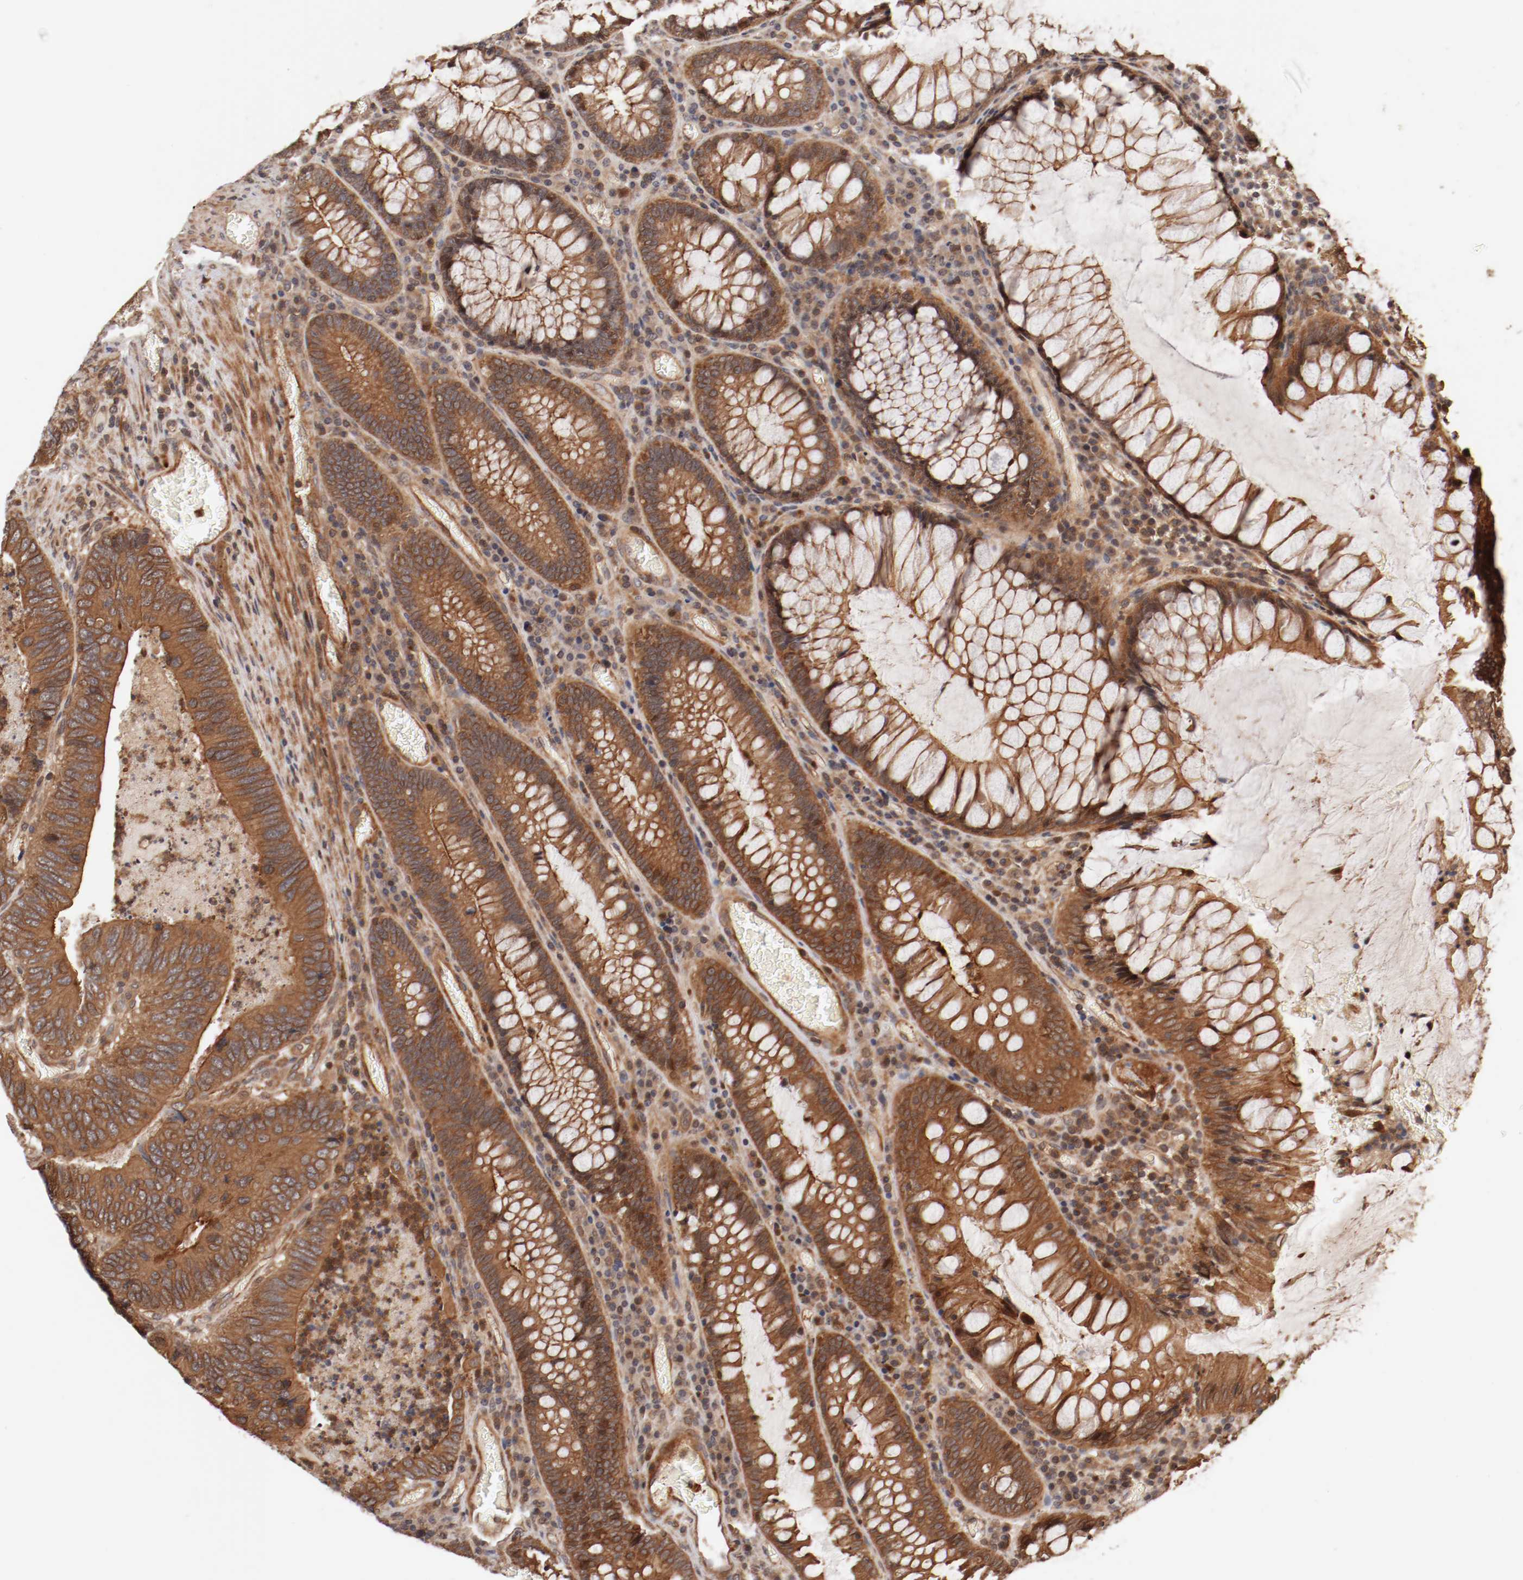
{"staining": {"intensity": "moderate", "quantity": ">75%", "location": "cytoplasmic/membranous"}, "tissue": "colorectal cancer", "cell_type": "Tumor cells", "image_type": "cancer", "snomed": [{"axis": "morphology", "description": "Adenocarcinoma, NOS"}, {"axis": "topography", "description": "Colon"}], "caption": "Protein expression analysis of human colorectal adenocarcinoma reveals moderate cytoplasmic/membranous staining in approximately >75% of tumor cells. The staining is performed using DAB (3,3'-diaminobenzidine) brown chromogen to label protein expression. The nuclei are counter-stained blue using hematoxylin.", "gene": "GUF1", "patient": {"sex": "male", "age": 72}}